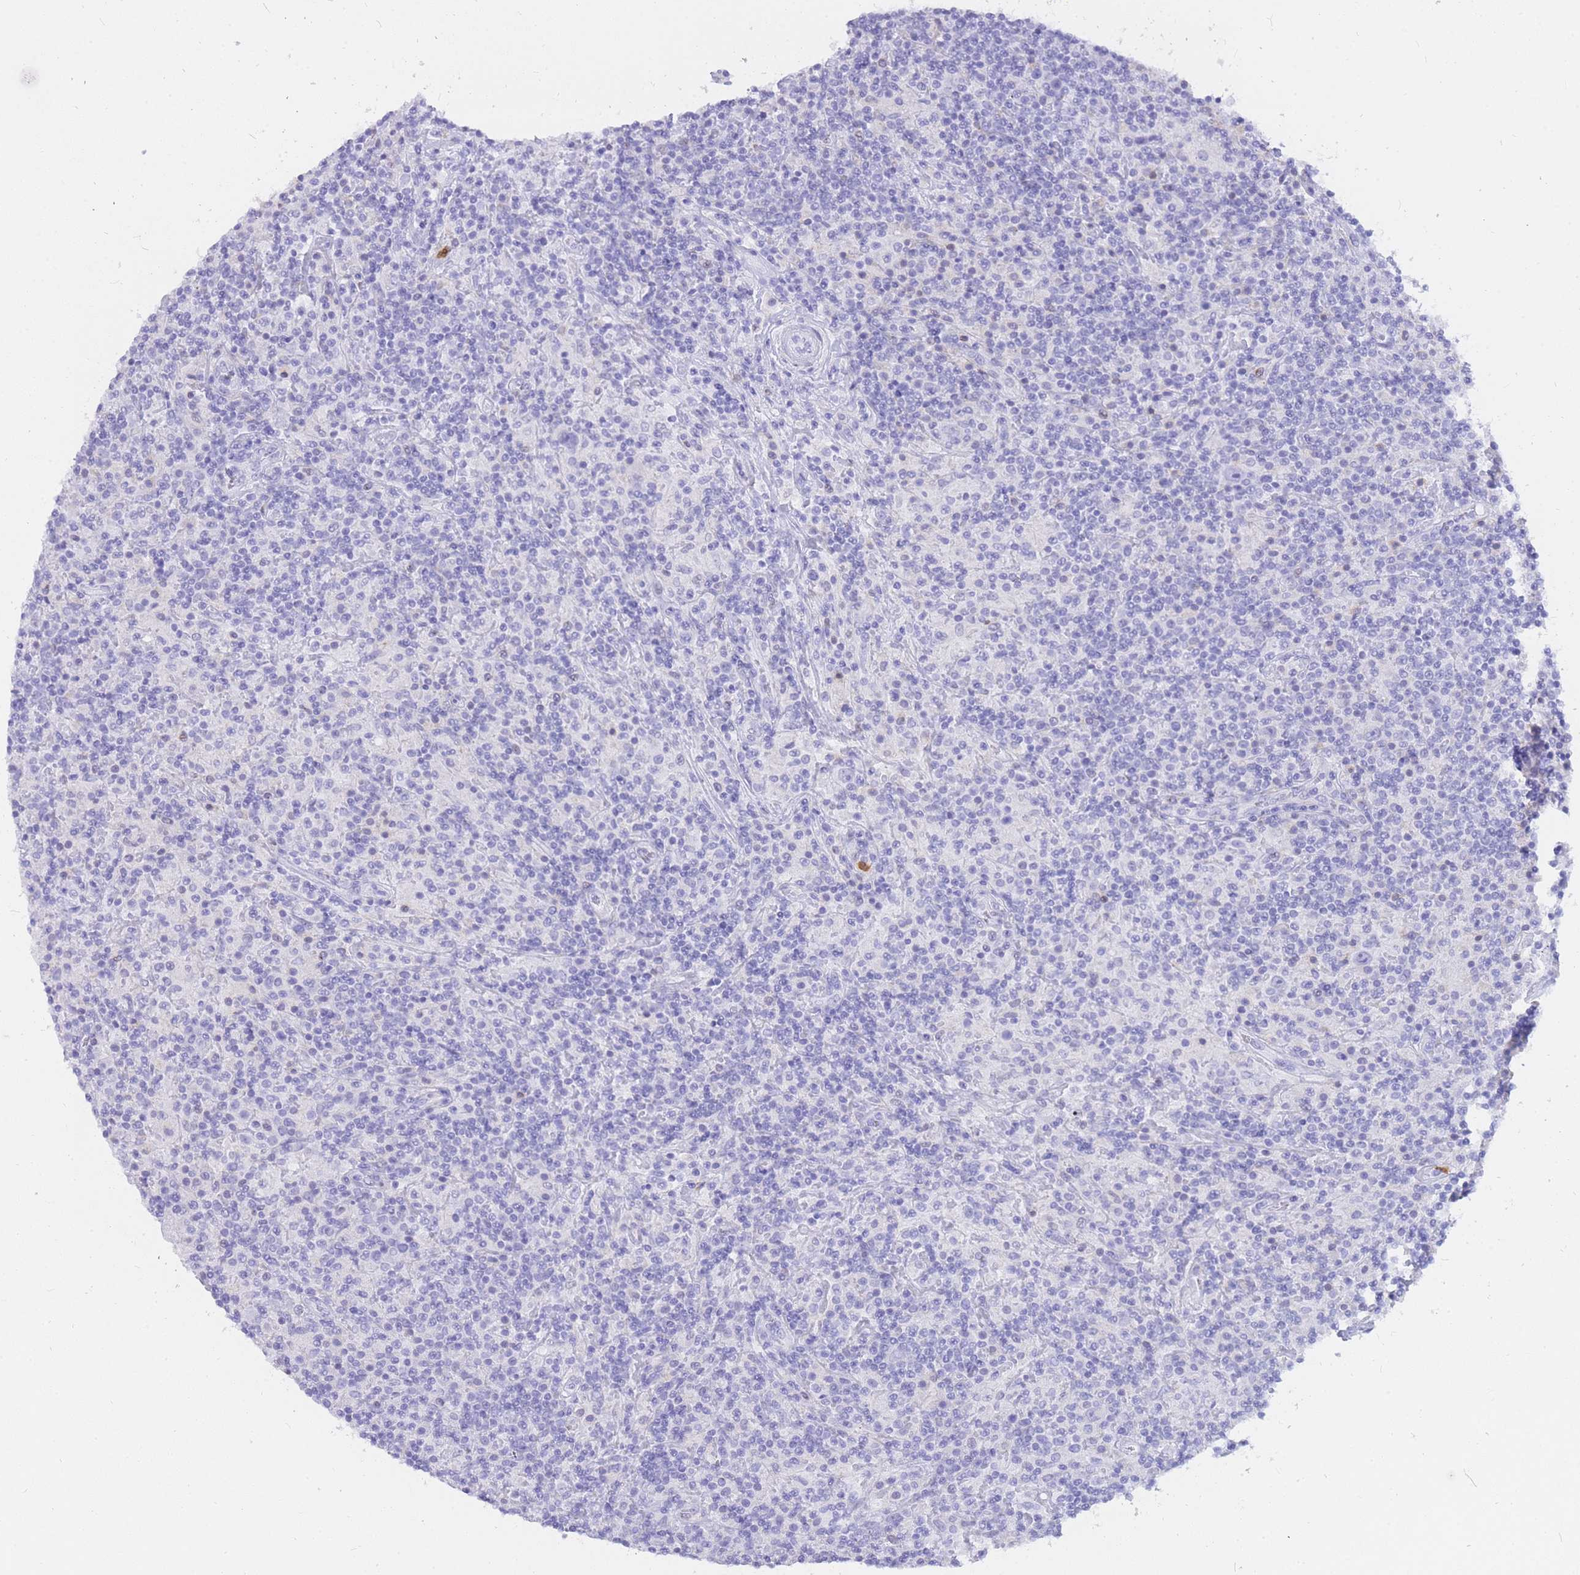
{"staining": {"intensity": "negative", "quantity": "none", "location": "none"}, "tissue": "lymphoma", "cell_type": "Tumor cells", "image_type": "cancer", "snomed": [{"axis": "morphology", "description": "Hodgkin's disease, NOS"}, {"axis": "topography", "description": "Lymph node"}], "caption": "The micrograph reveals no staining of tumor cells in lymphoma. The staining was performed using DAB to visualize the protein expression in brown, while the nuclei were stained in blue with hematoxylin (Magnification: 20x).", "gene": "HERC1", "patient": {"sex": "male", "age": 70}}